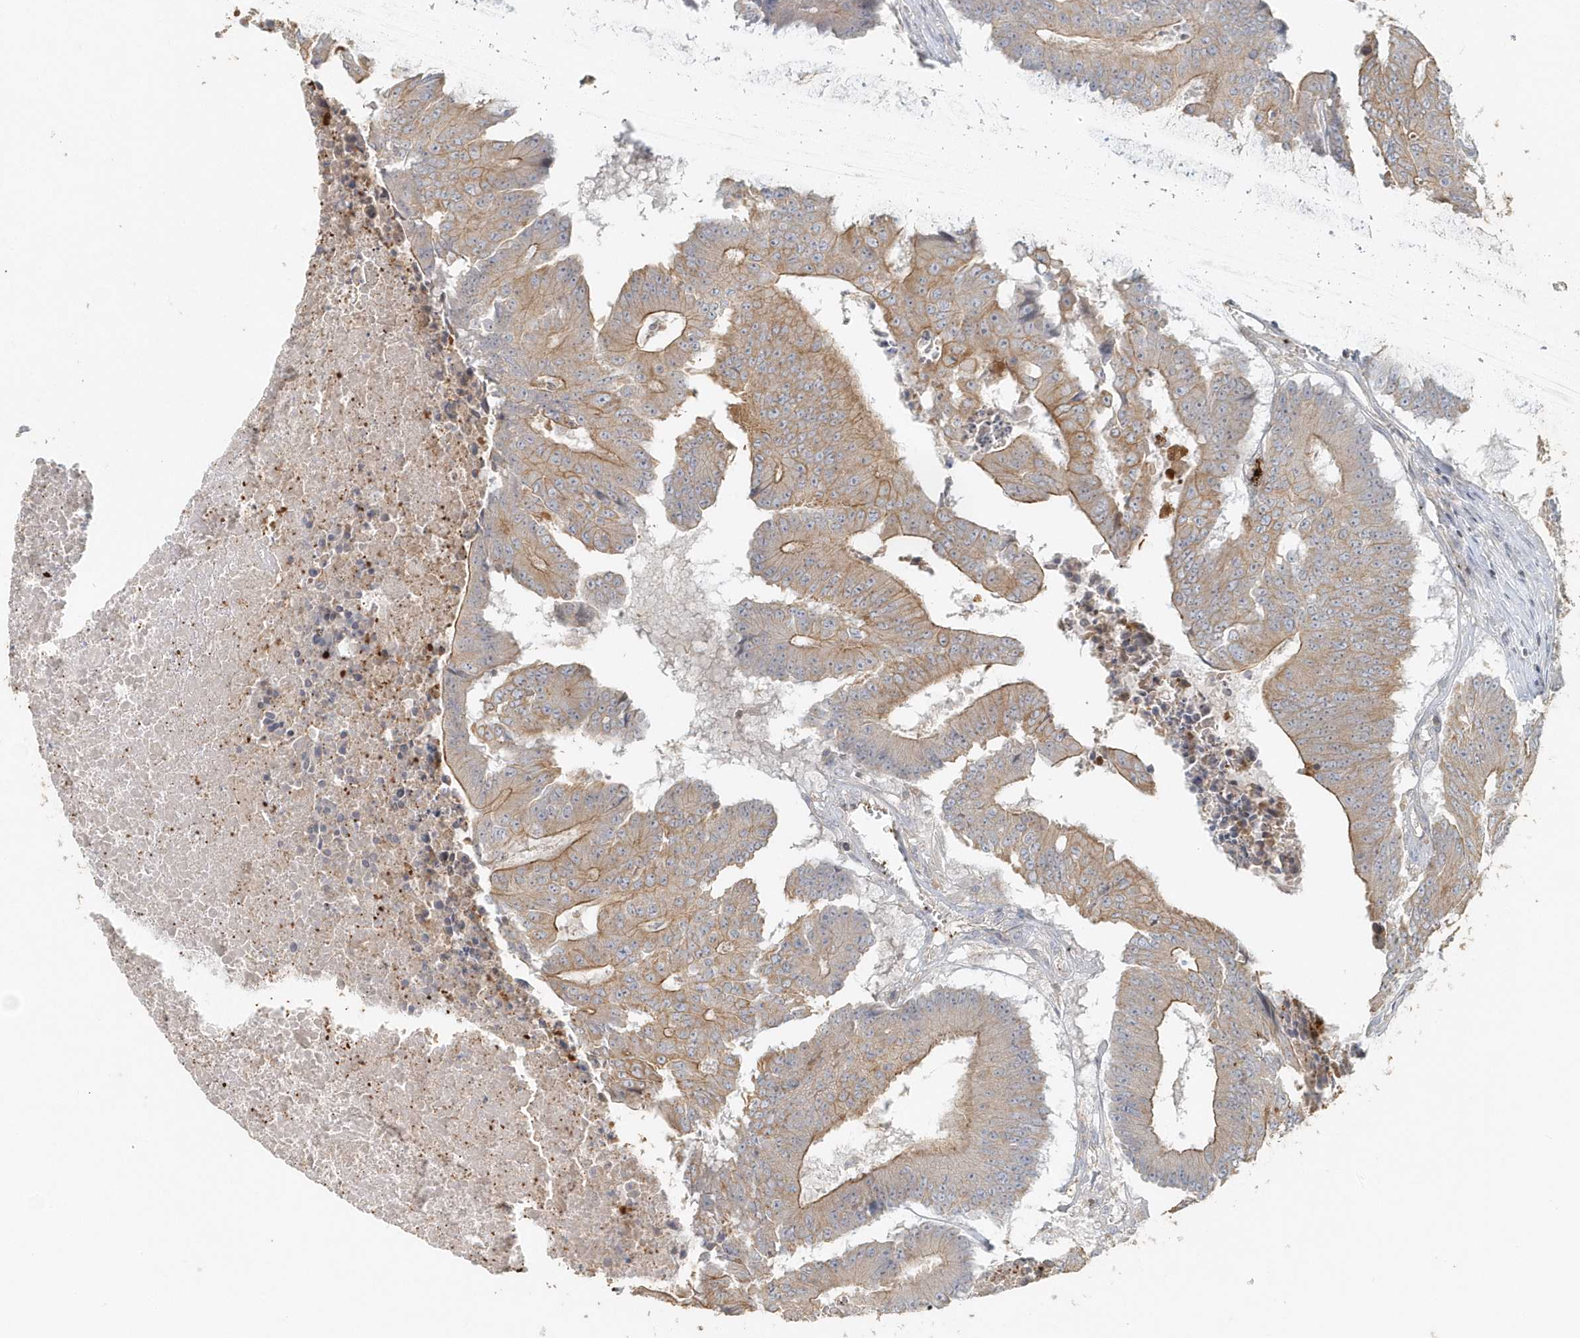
{"staining": {"intensity": "moderate", "quantity": ">75%", "location": "cytoplasmic/membranous"}, "tissue": "colorectal cancer", "cell_type": "Tumor cells", "image_type": "cancer", "snomed": [{"axis": "morphology", "description": "Adenocarcinoma, NOS"}, {"axis": "topography", "description": "Colon"}], "caption": "A photomicrograph of colorectal adenocarcinoma stained for a protein demonstrates moderate cytoplasmic/membranous brown staining in tumor cells.", "gene": "MMRN1", "patient": {"sex": "male", "age": 87}}